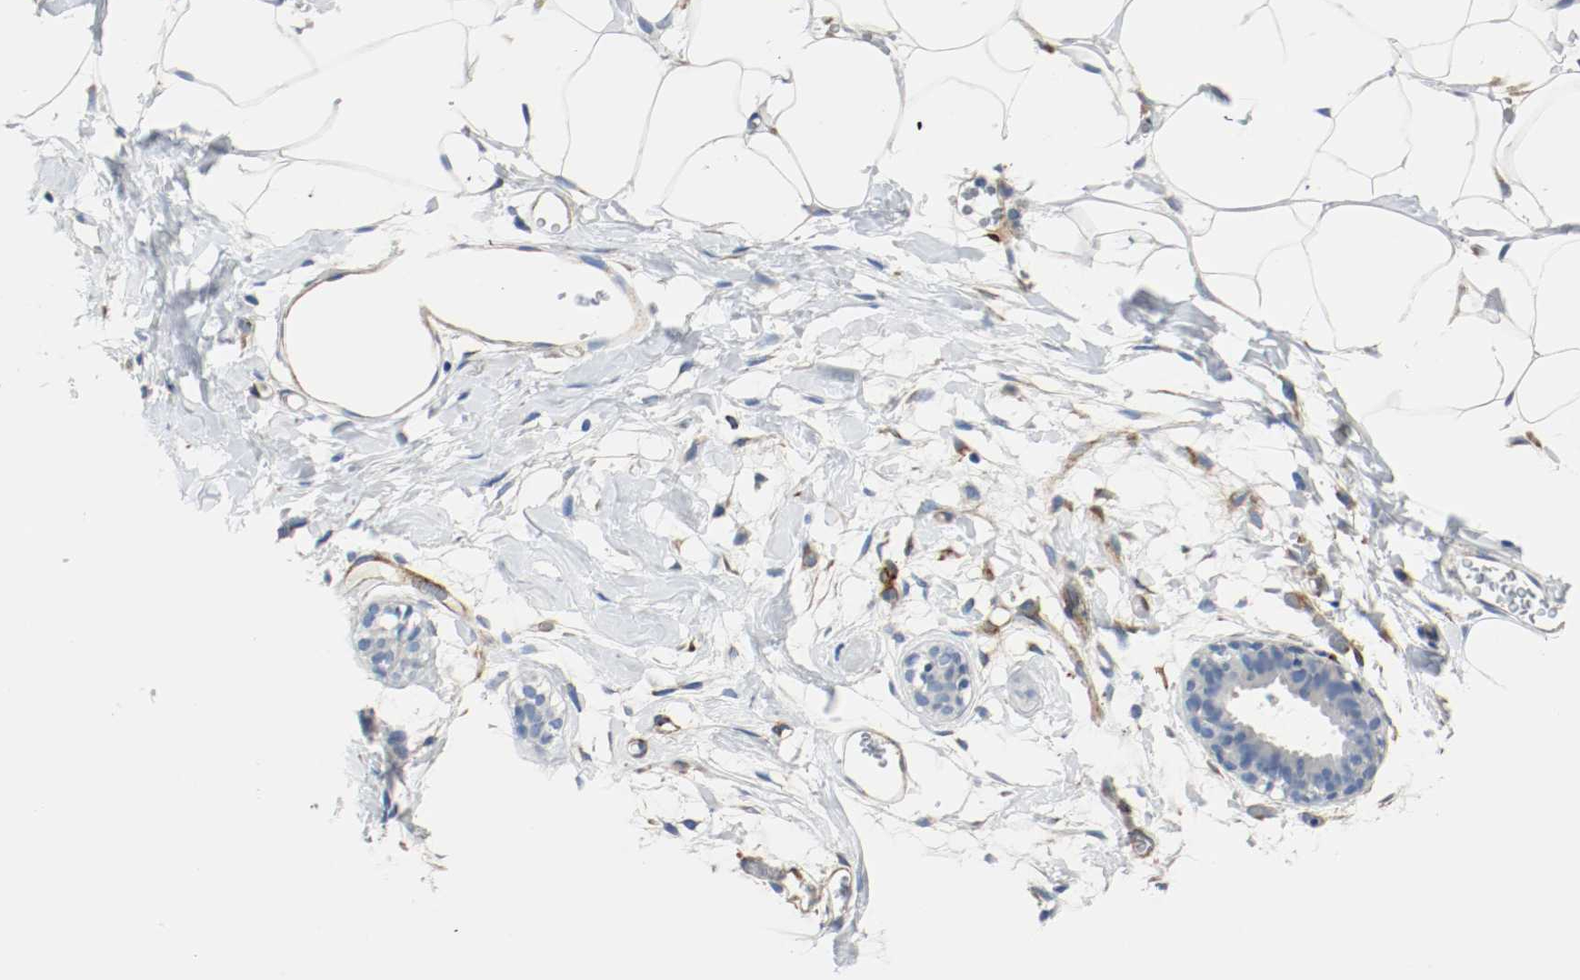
{"staining": {"intensity": "weak", "quantity": "<25%", "location": "cytoplasmic/membranous"}, "tissue": "adipose tissue", "cell_type": "Adipocytes", "image_type": "normal", "snomed": [{"axis": "morphology", "description": "Normal tissue, NOS"}, {"axis": "topography", "description": "Breast"}, {"axis": "topography", "description": "Soft tissue"}], "caption": "This is a photomicrograph of IHC staining of normal adipose tissue, which shows no staining in adipocytes. (IHC, brightfield microscopy, high magnification).", "gene": "LAMB1", "patient": {"sex": "female", "age": 25}}